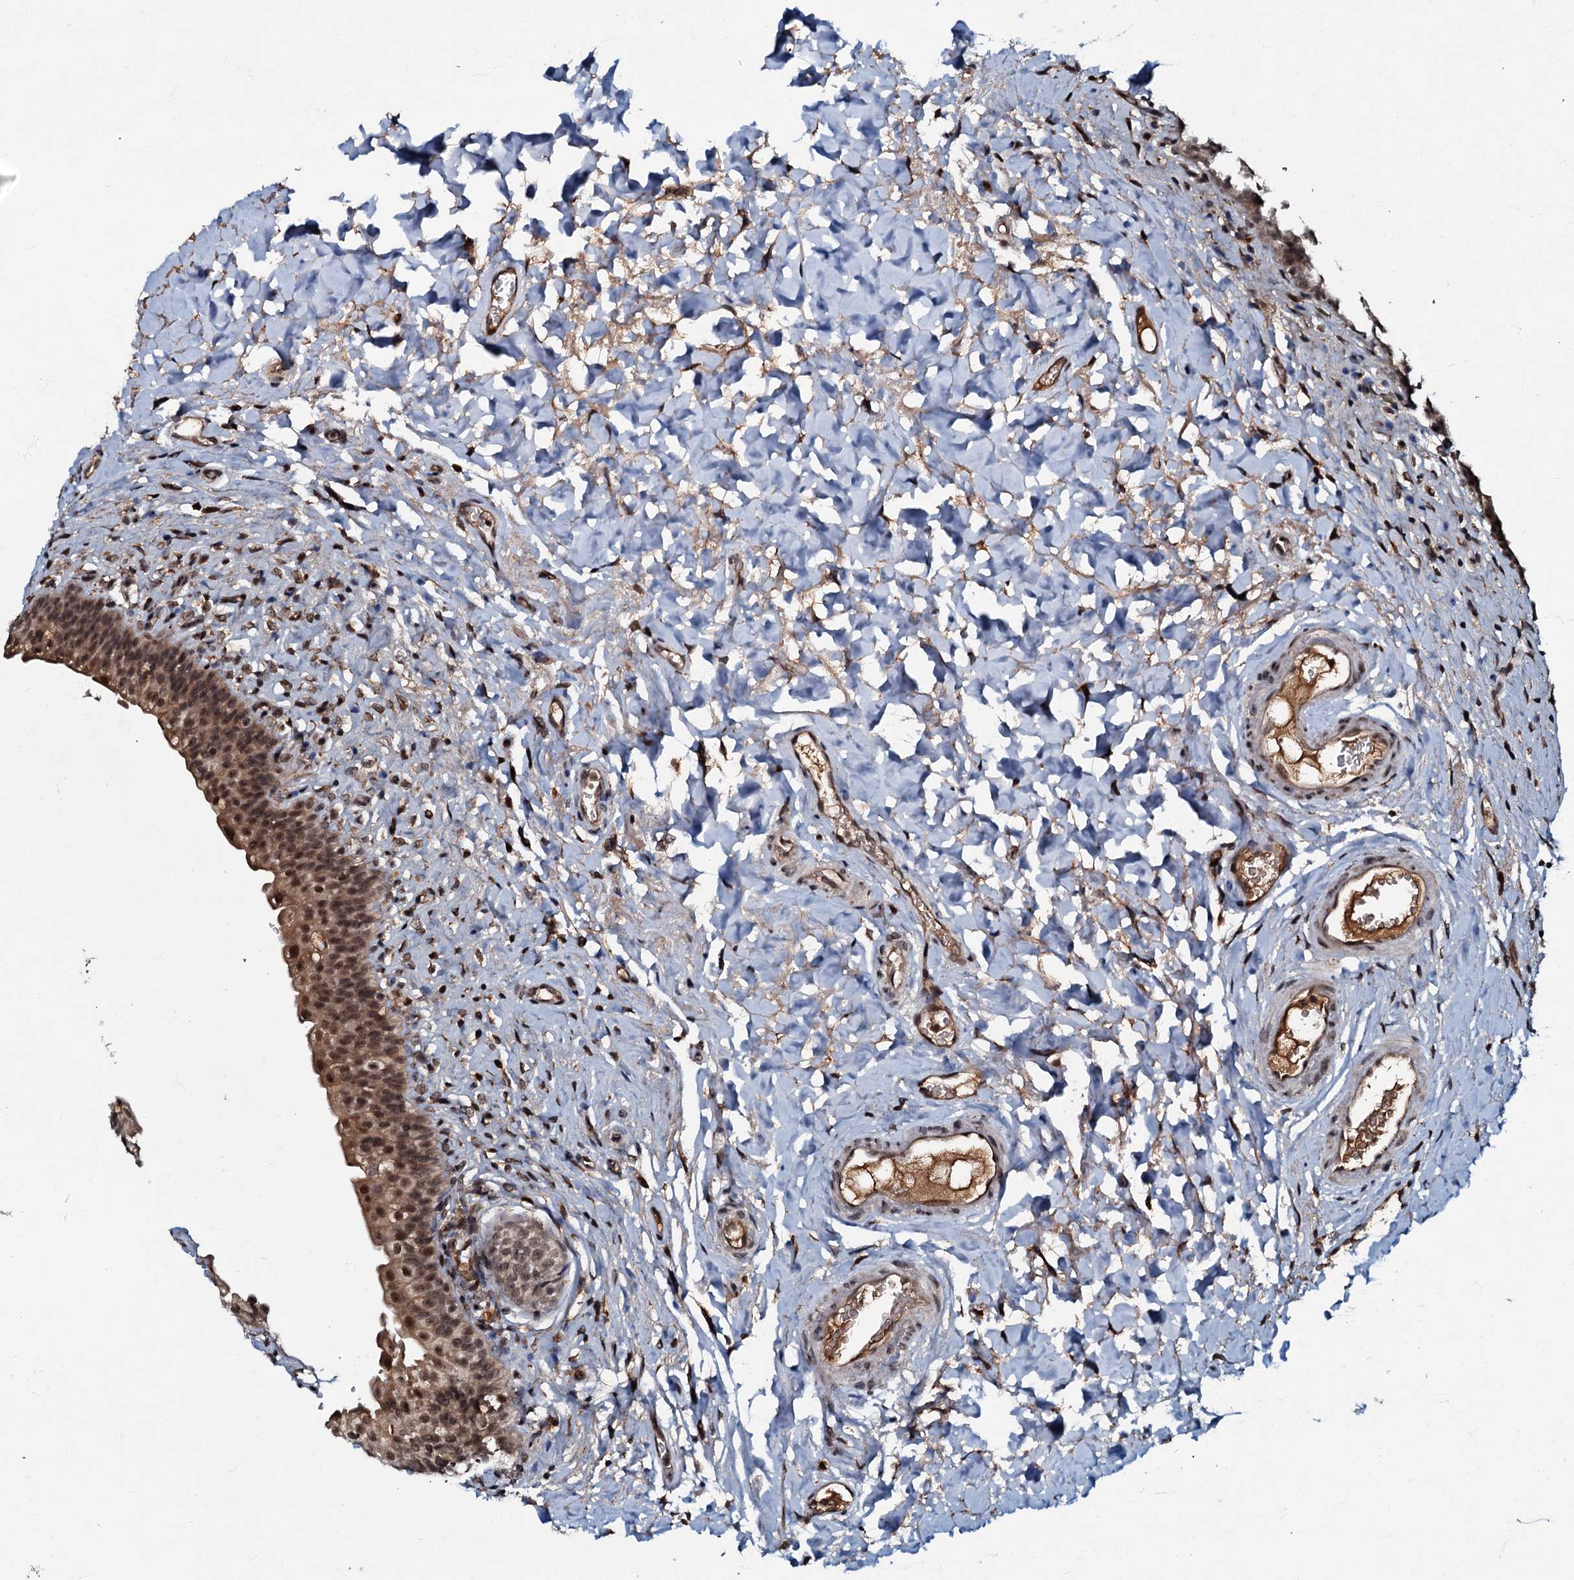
{"staining": {"intensity": "strong", "quantity": ">75%", "location": "cytoplasmic/membranous,nuclear"}, "tissue": "urinary bladder", "cell_type": "Urothelial cells", "image_type": "normal", "snomed": [{"axis": "morphology", "description": "Normal tissue, NOS"}, {"axis": "topography", "description": "Urinary bladder"}], "caption": "This is an image of immunohistochemistry (IHC) staining of unremarkable urinary bladder, which shows strong positivity in the cytoplasmic/membranous,nuclear of urothelial cells.", "gene": "C18orf32", "patient": {"sex": "male", "age": 83}}